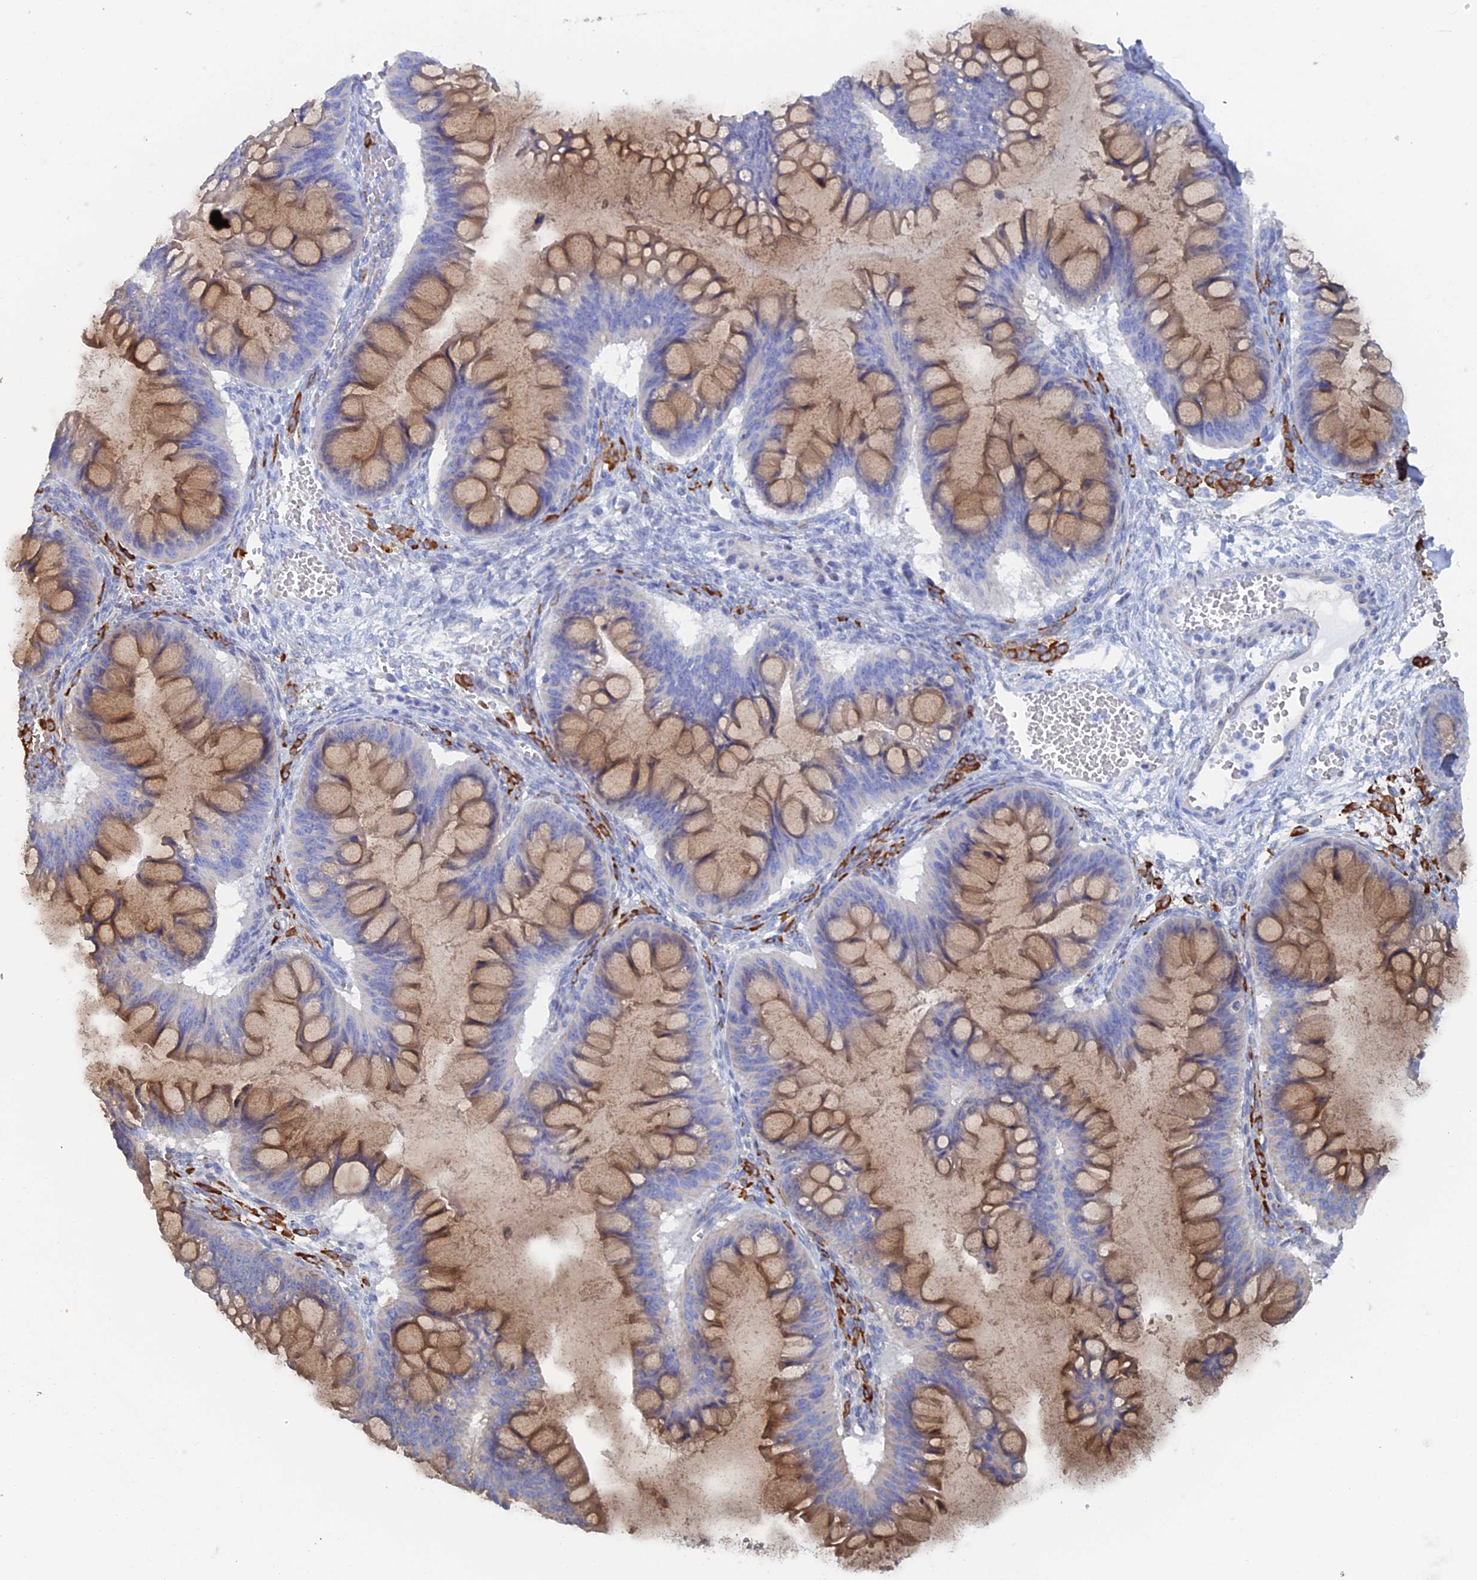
{"staining": {"intensity": "weak", "quantity": "25%-75%", "location": "cytoplasmic/membranous"}, "tissue": "ovarian cancer", "cell_type": "Tumor cells", "image_type": "cancer", "snomed": [{"axis": "morphology", "description": "Cystadenocarcinoma, mucinous, NOS"}, {"axis": "topography", "description": "Ovary"}], "caption": "Immunohistochemistry (IHC) histopathology image of human mucinous cystadenocarcinoma (ovarian) stained for a protein (brown), which reveals low levels of weak cytoplasmic/membranous expression in about 25%-75% of tumor cells.", "gene": "COG7", "patient": {"sex": "female", "age": 73}}